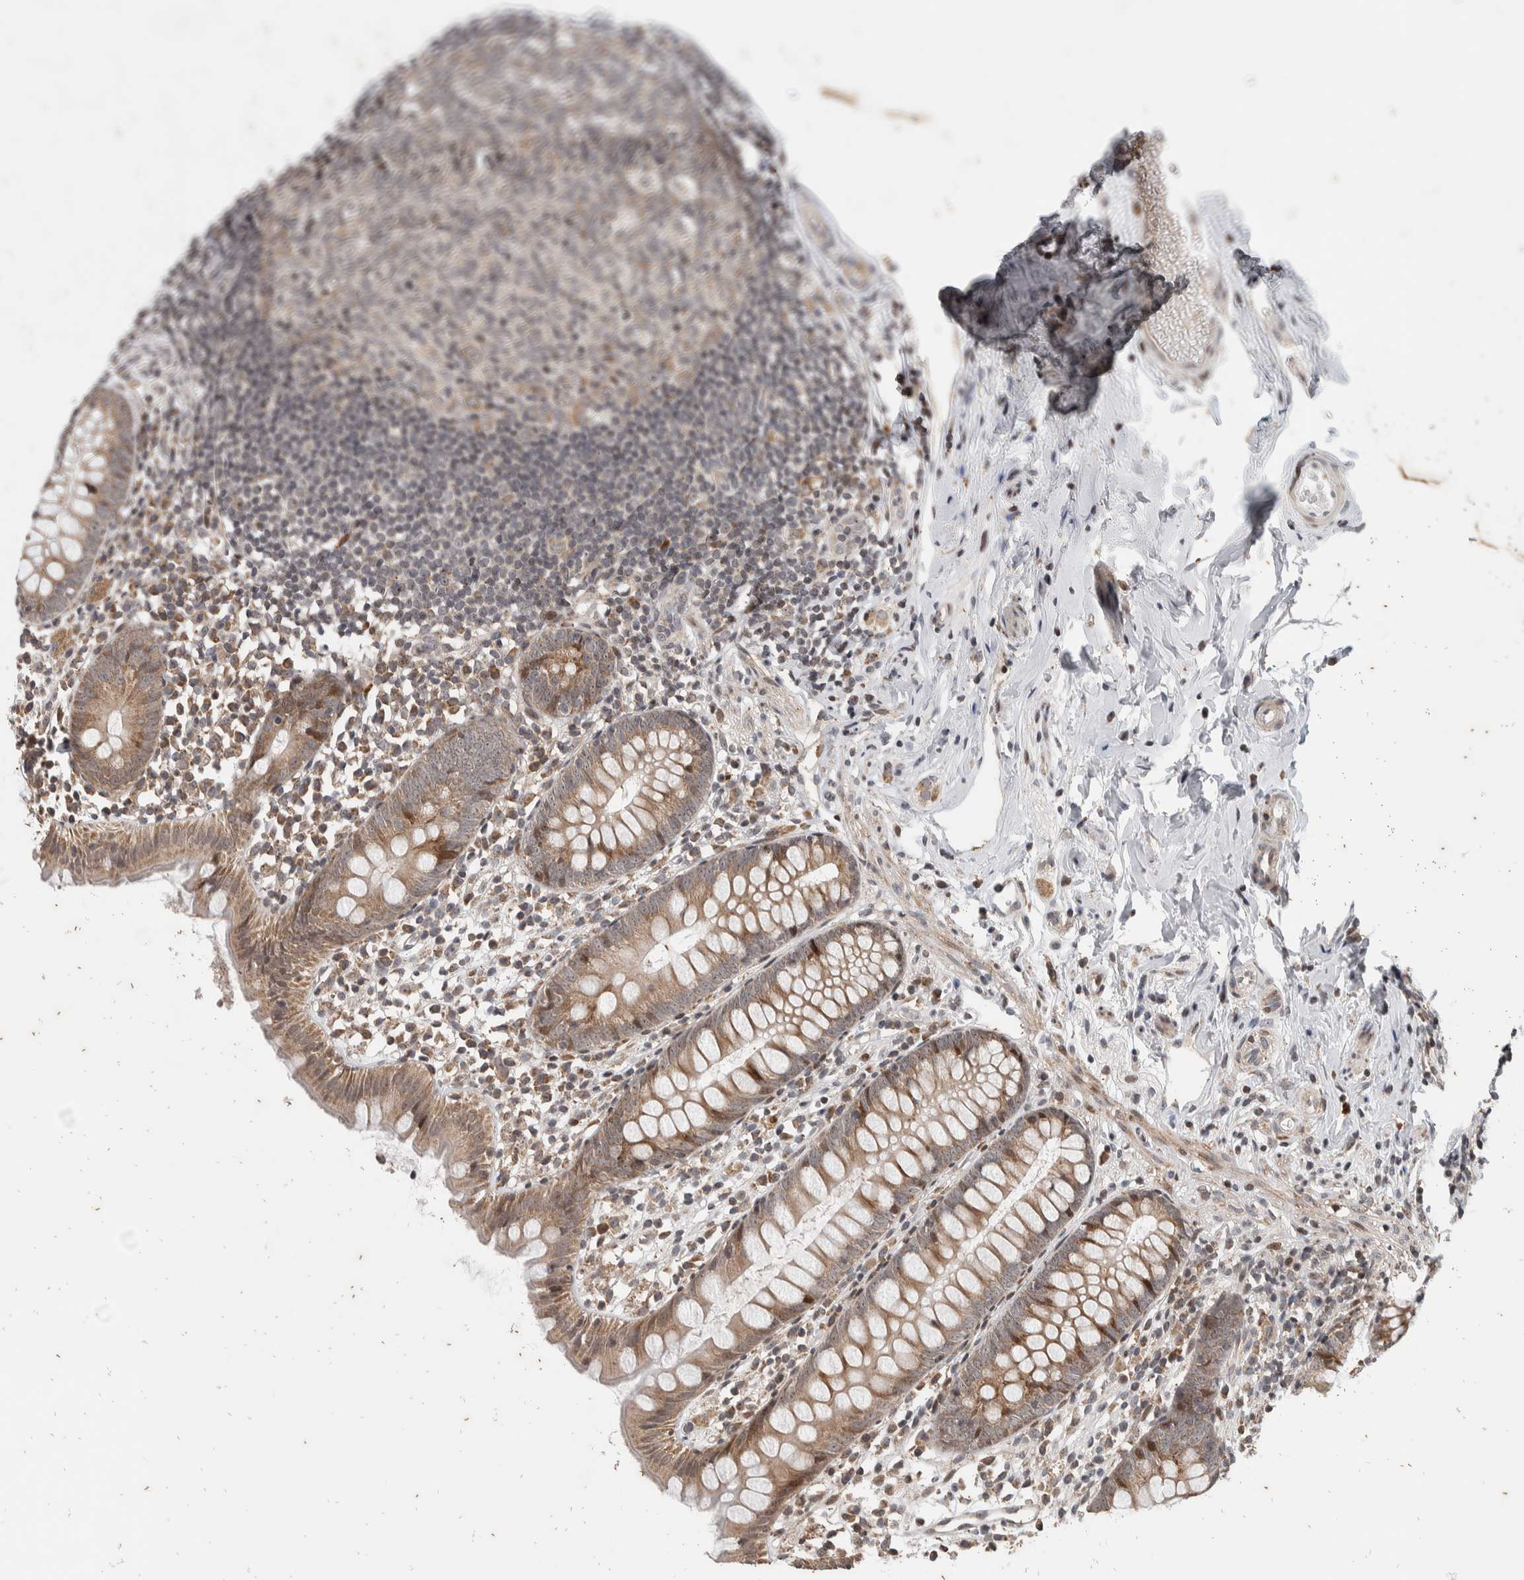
{"staining": {"intensity": "moderate", "quantity": ">75%", "location": "cytoplasmic/membranous,nuclear"}, "tissue": "appendix", "cell_type": "Glandular cells", "image_type": "normal", "snomed": [{"axis": "morphology", "description": "Normal tissue, NOS"}, {"axis": "topography", "description": "Appendix"}], "caption": "Protein expression analysis of normal human appendix reveals moderate cytoplasmic/membranous,nuclear positivity in about >75% of glandular cells. The staining was performed using DAB (3,3'-diaminobenzidine) to visualize the protein expression in brown, while the nuclei were stained in blue with hematoxylin (Magnification: 20x).", "gene": "ATXN7L1", "patient": {"sex": "female", "age": 20}}